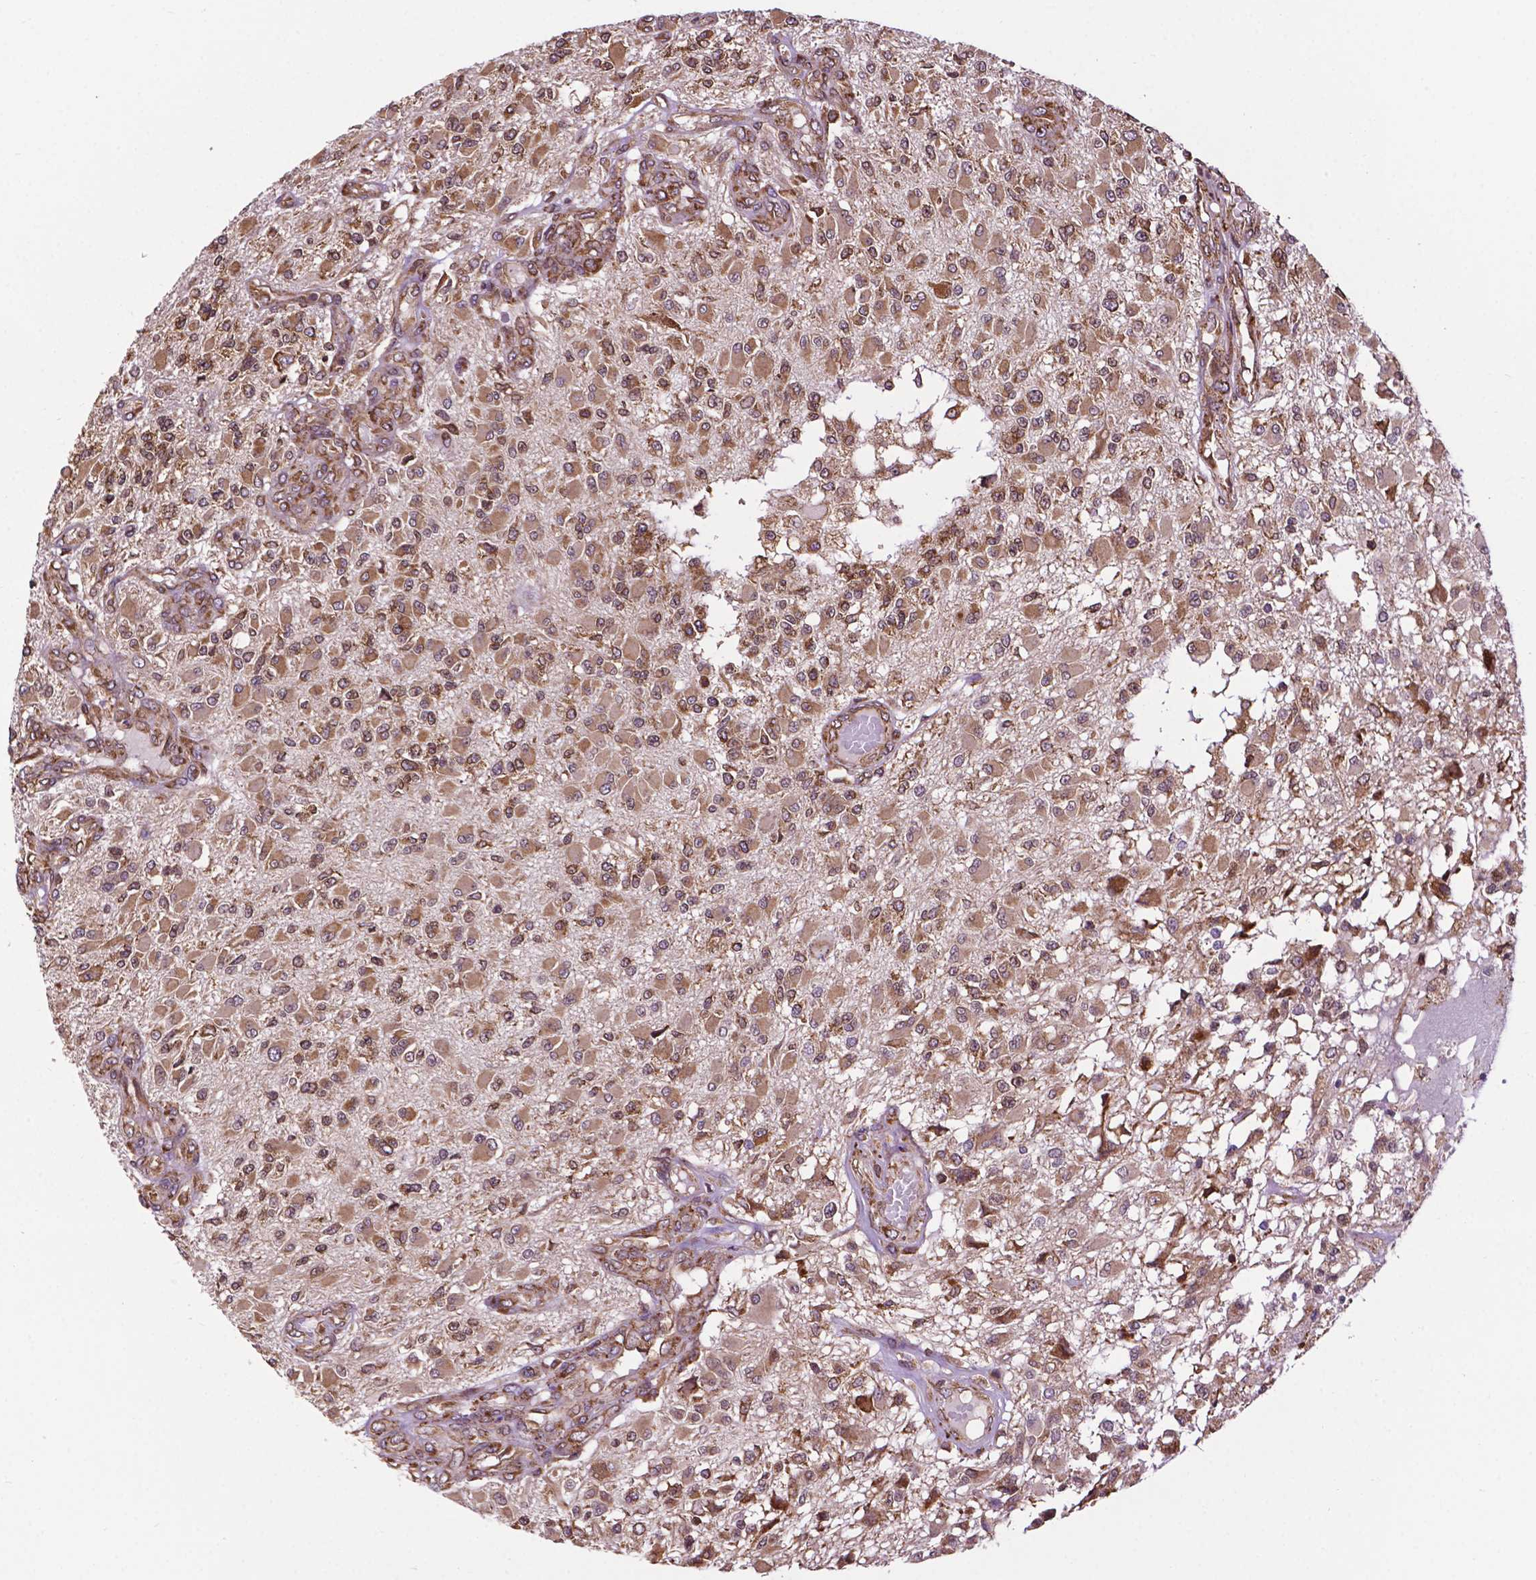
{"staining": {"intensity": "moderate", "quantity": ">75%", "location": "cytoplasmic/membranous"}, "tissue": "glioma", "cell_type": "Tumor cells", "image_type": "cancer", "snomed": [{"axis": "morphology", "description": "Glioma, malignant, High grade"}, {"axis": "topography", "description": "Brain"}], "caption": "Protein expression analysis of human glioma reveals moderate cytoplasmic/membranous positivity in approximately >75% of tumor cells. The protein is shown in brown color, while the nuclei are stained blue.", "gene": "GANAB", "patient": {"sex": "female", "age": 63}}